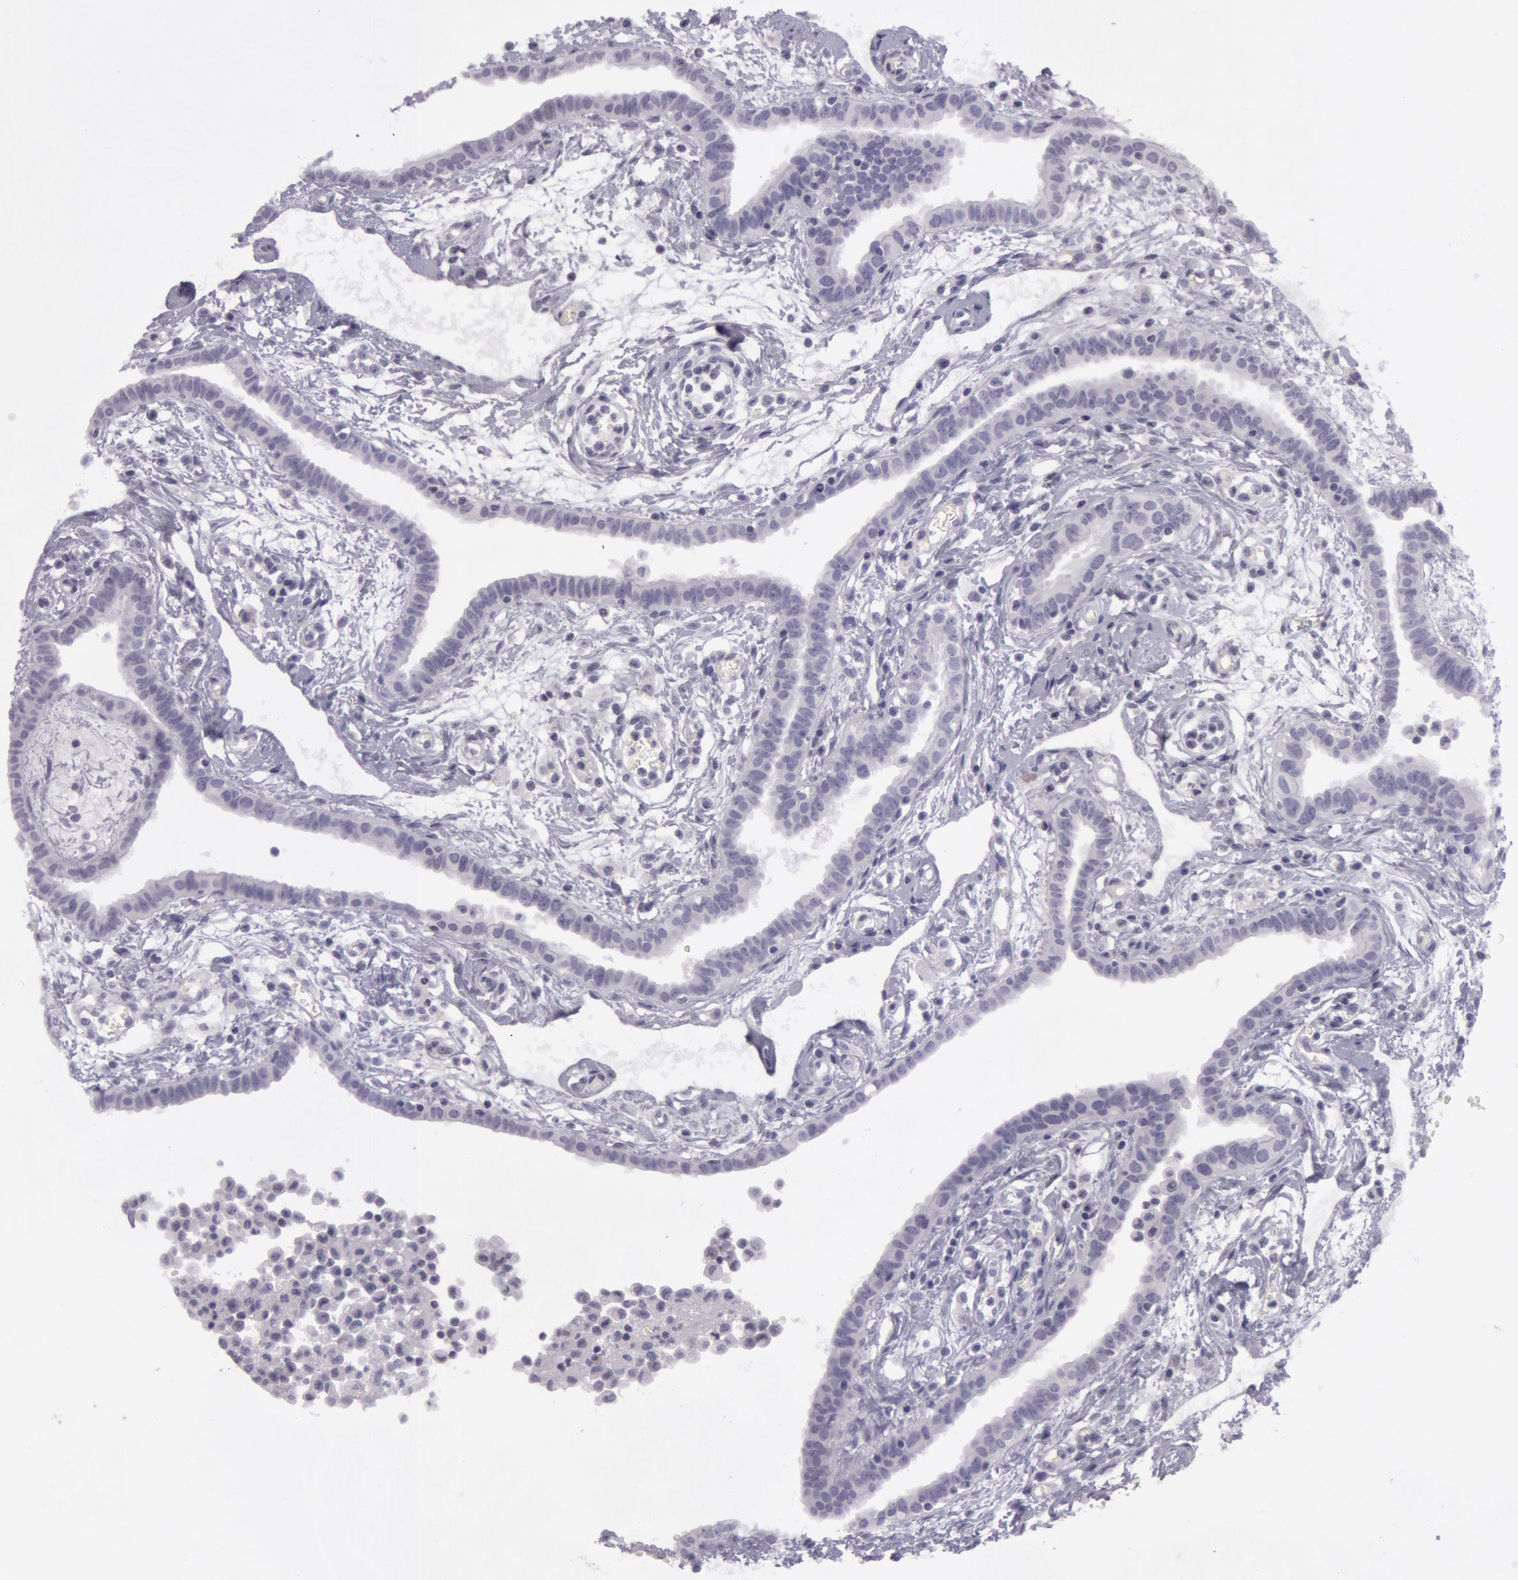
{"staining": {"intensity": "negative", "quantity": "none", "location": "none"}, "tissue": "fallopian tube", "cell_type": "Glandular cells", "image_type": "normal", "snomed": [{"axis": "morphology", "description": "Normal tissue, NOS"}, {"axis": "topography", "description": "Fallopian tube"}], "caption": "An immunohistochemistry (IHC) photomicrograph of benign fallopian tube is shown. There is no staining in glandular cells of fallopian tube.", "gene": "AMACR", "patient": {"sex": "female", "age": 54}}